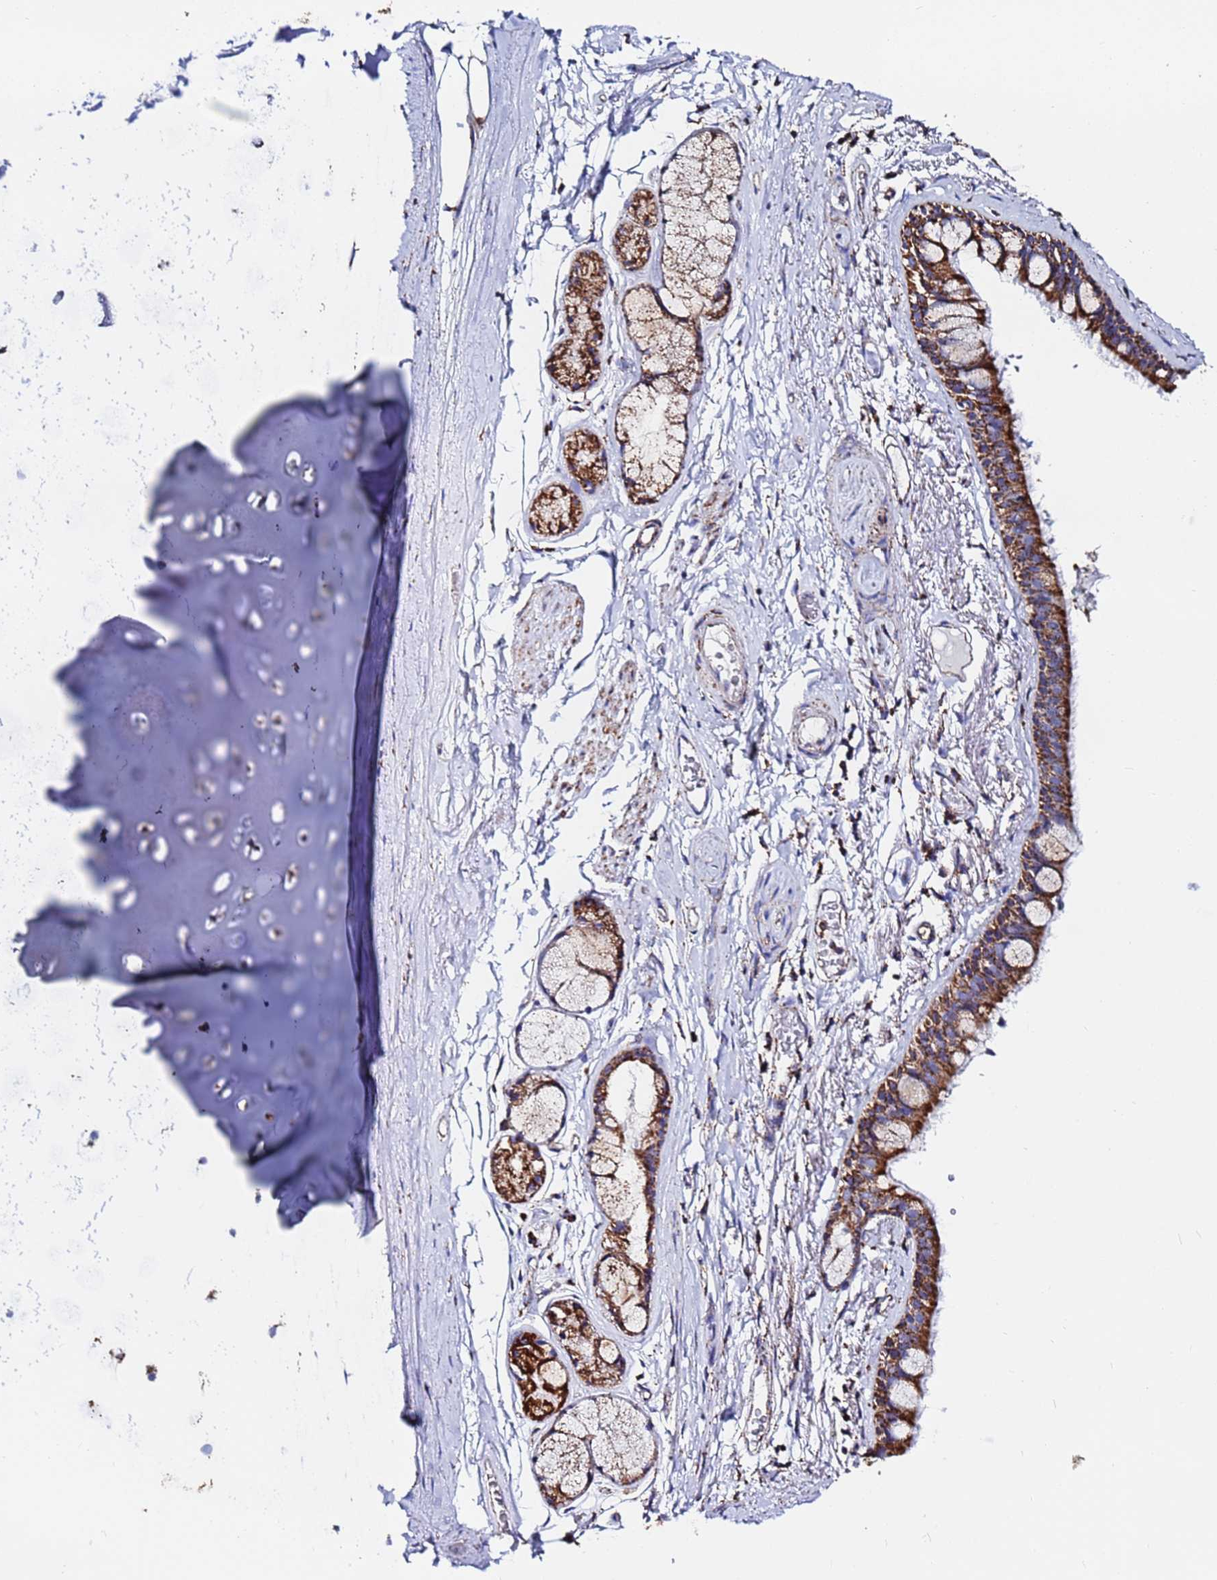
{"staining": {"intensity": "moderate", "quantity": ">75%", "location": "cytoplasmic/membranous"}, "tissue": "adipose tissue", "cell_type": "Adipocytes", "image_type": "normal", "snomed": [{"axis": "morphology", "description": "Normal tissue, NOS"}, {"axis": "topography", "description": "Lymph node"}, {"axis": "topography", "description": "Bronchus"}], "caption": "The photomicrograph demonstrates staining of benign adipose tissue, revealing moderate cytoplasmic/membranous protein staining (brown color) within adipocytes. (DAB (3,3'-diaminobenzidine) IHC, brown staining for protein, blue staining for nuclei).", "gene": "GLUD1", "patient": {"sex": "male", "age": 63}}